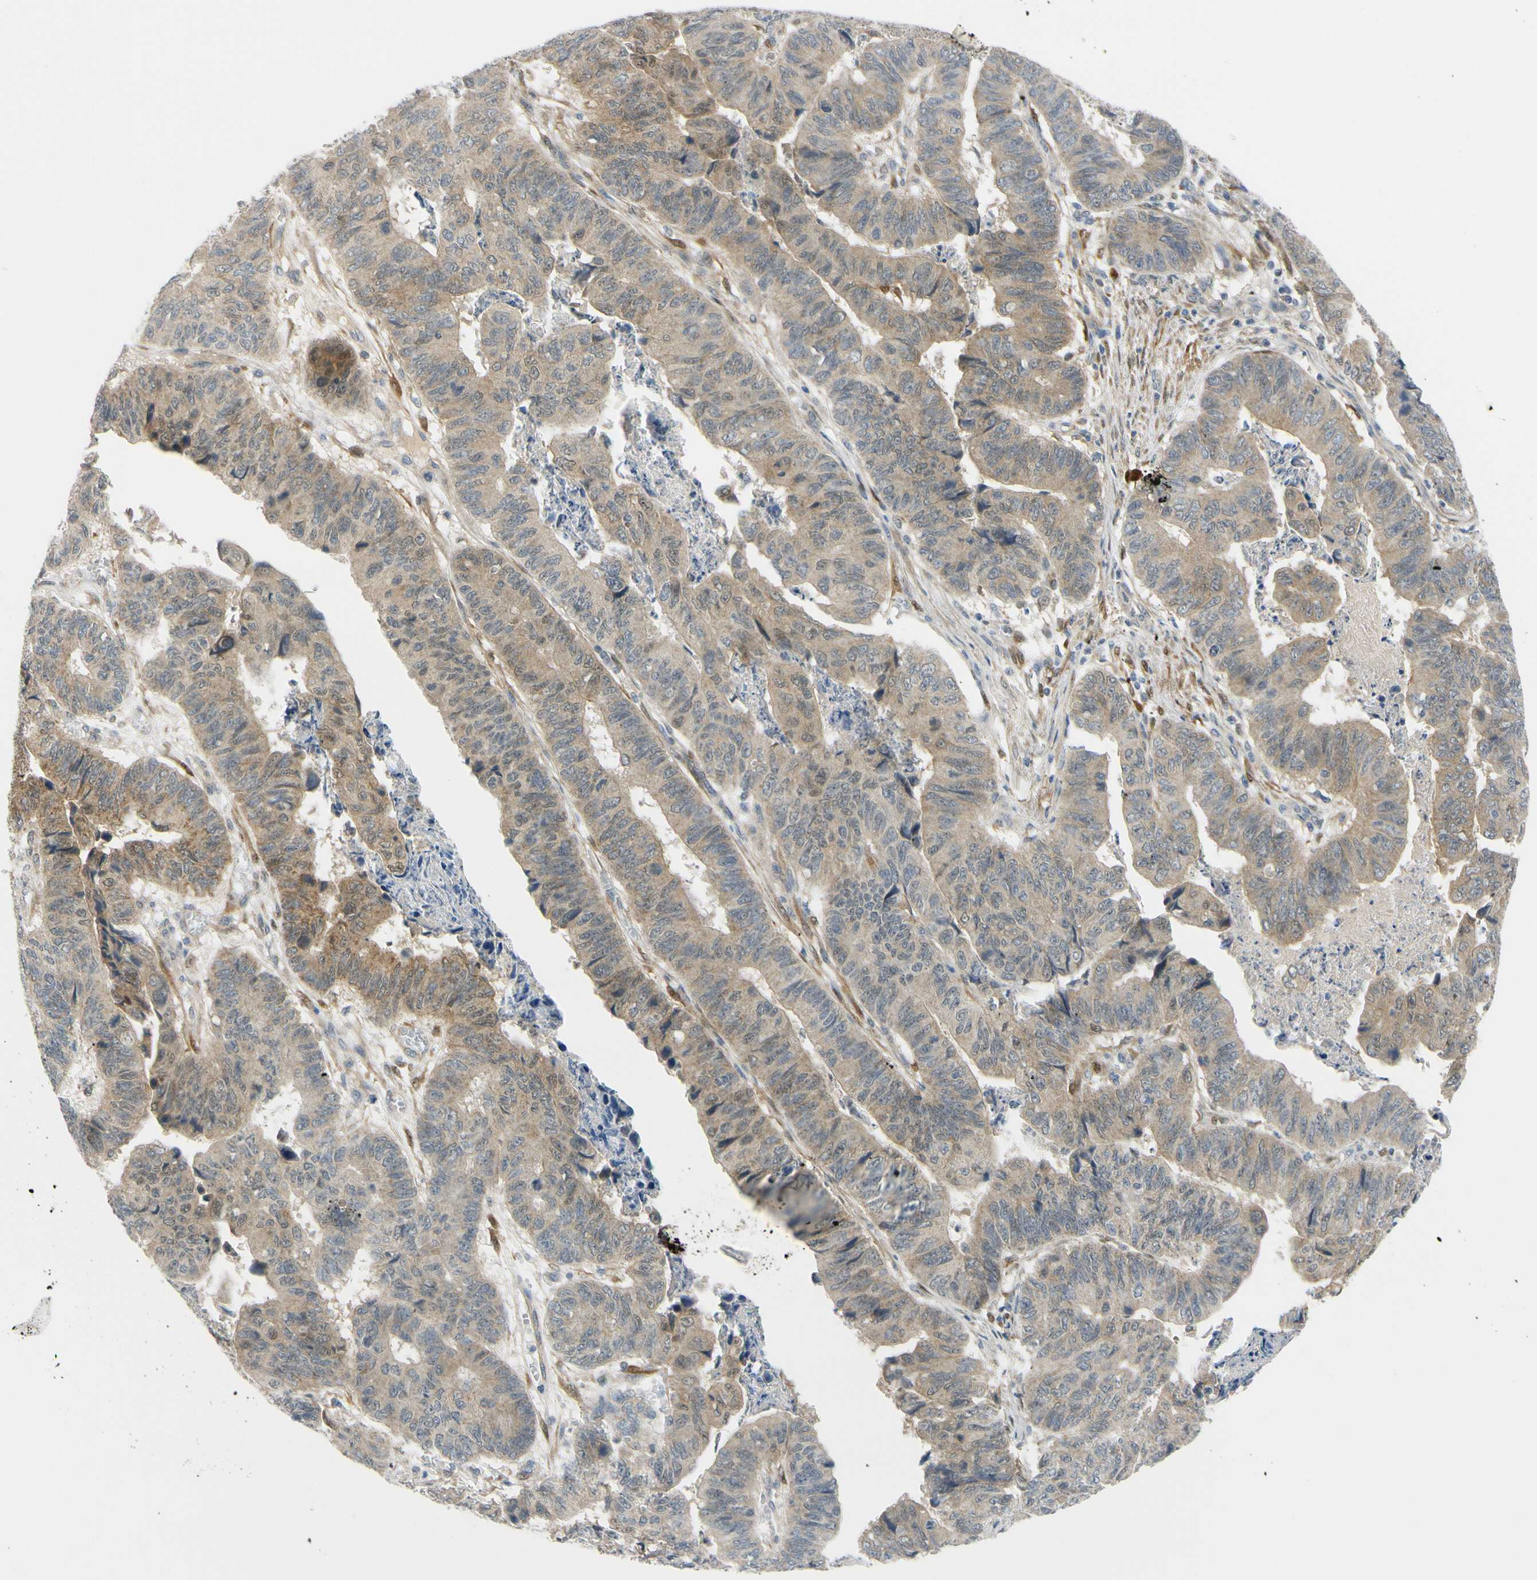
{"staining": {"intensity": "weak", "quantity": "25%-75%", "location": "cytoplasmic/membranous"}, "tissue": "stomach cancer", "cell_type": "Tumor cells", "image_type": "cancer", "snomed": [{"axis": "morphology", "description": "Adenocarcinoma, NOS"}, {"axis": "topography", "description": "Stomach, lower"}], "caption": "Immunohistochemical staining of adenocarcinoma (stomach) reveals low levels of weak cytoplasmic/membranous staining in about 25%-75% of tumor cells. (Stains: DAB in brown, nuclei in blue, Microscopy: brightfield microscopy at high magnification).", "gene": "FHL2", "patient": {"sex": "male", "age": 77}}